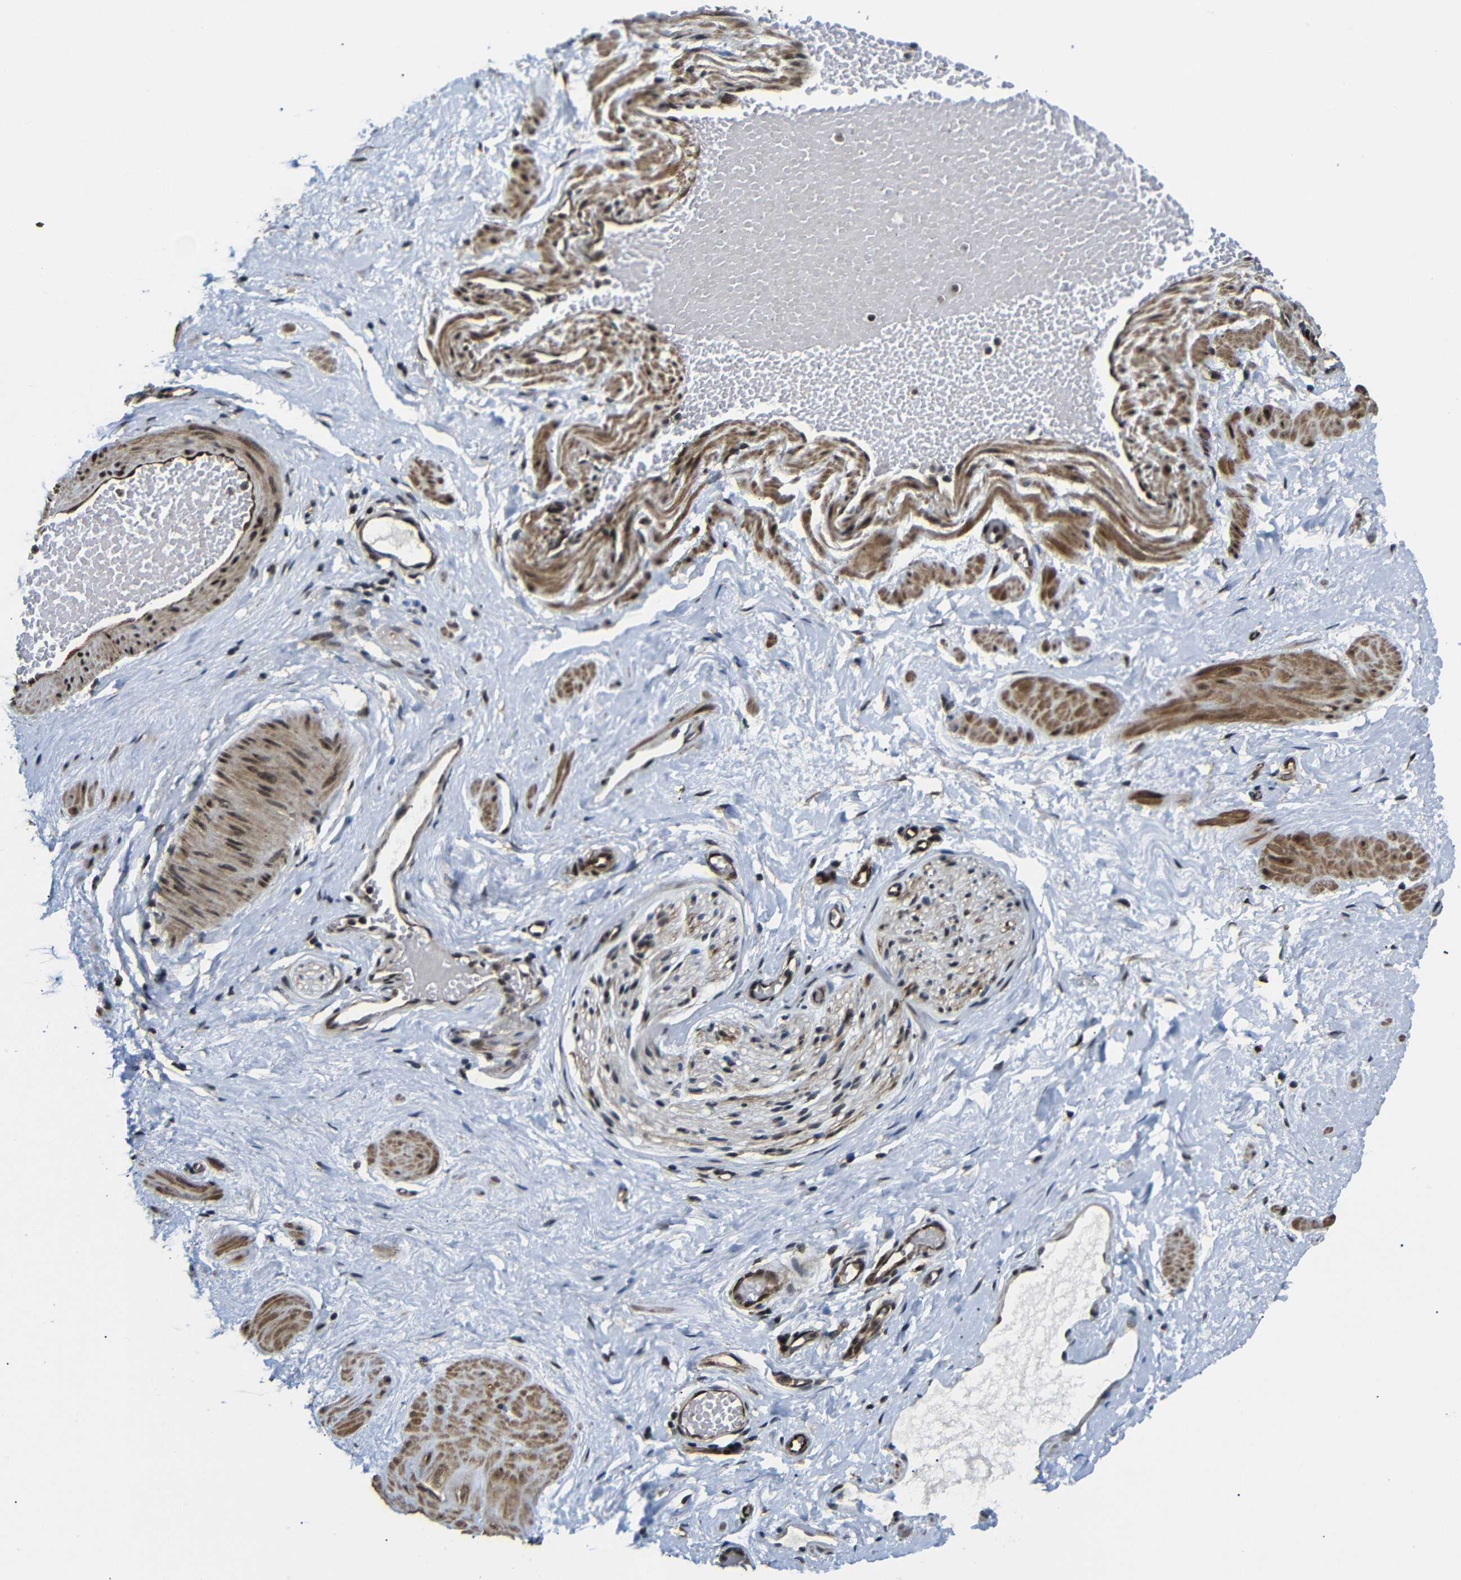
{"staining": {"intensity": "weak", "quantity": ">75%", "location": "cytoplasmic/membranous"}, "tissue": "adipose tissue", "cell_type": "Adipocytes", "image_type": "normal", "snomed": [{"axis": "morphology", "description": "Normal tissue, NOS"}, {"axis": "topography", "description": "Soft tissue"}, {"axis": "topography", "description": "Vascular tissue"}], "caption": "Immunohistochemistry histopathology image of unremarkable human adipose tissue stained for a protein (brown), which exhibits low levels of weak cytoplasmic/membranous staining in approximately >75% of adipocytes.", "gene": "TBX2", "patient": {"sex": "female", "age": 35}}